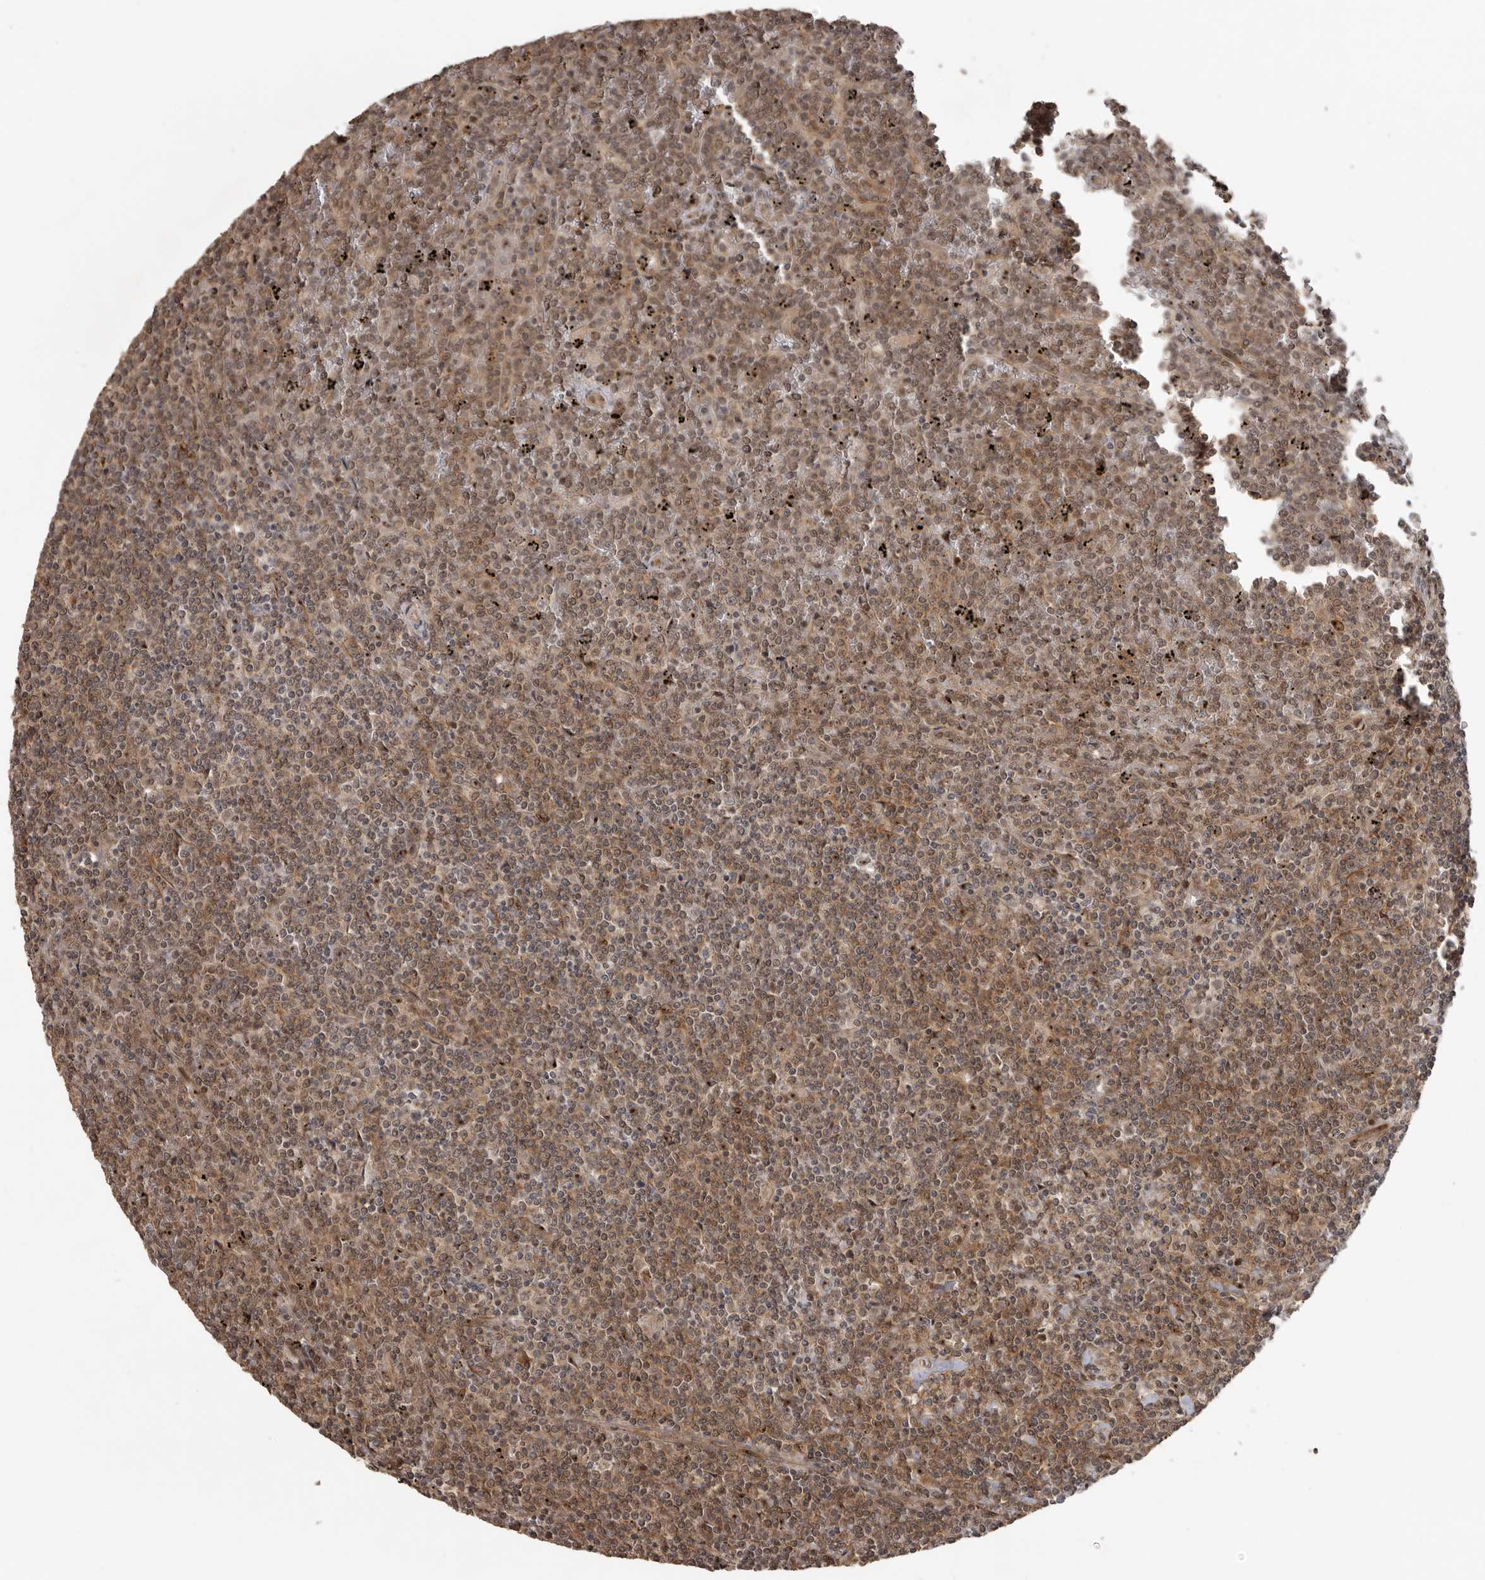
{"staining": {"intensity": "moderate", "quantity": ">75%", "location": "cytoplasmic/membranous,nuclear"}, "tissue": "lymphoma", "cell_type": "Tumor cells", "image_type": "cancer", "snomed": [{"axis": "morphology", "description": "Malignant lymphoma, non-Hodgkin's type, Low grade"}, {"axis": "topography", "description": "Spleen"}], "caption": "Protein positivity by IHC exhibits moderate cytoplasmic/membranous and nuclear expression in approximately >75% of tumor cells in low-grade malignant lymphoma, non-Hodgkin's type.", "gene": "CEP350", "patient": {"sex": "female", "age": 19}}